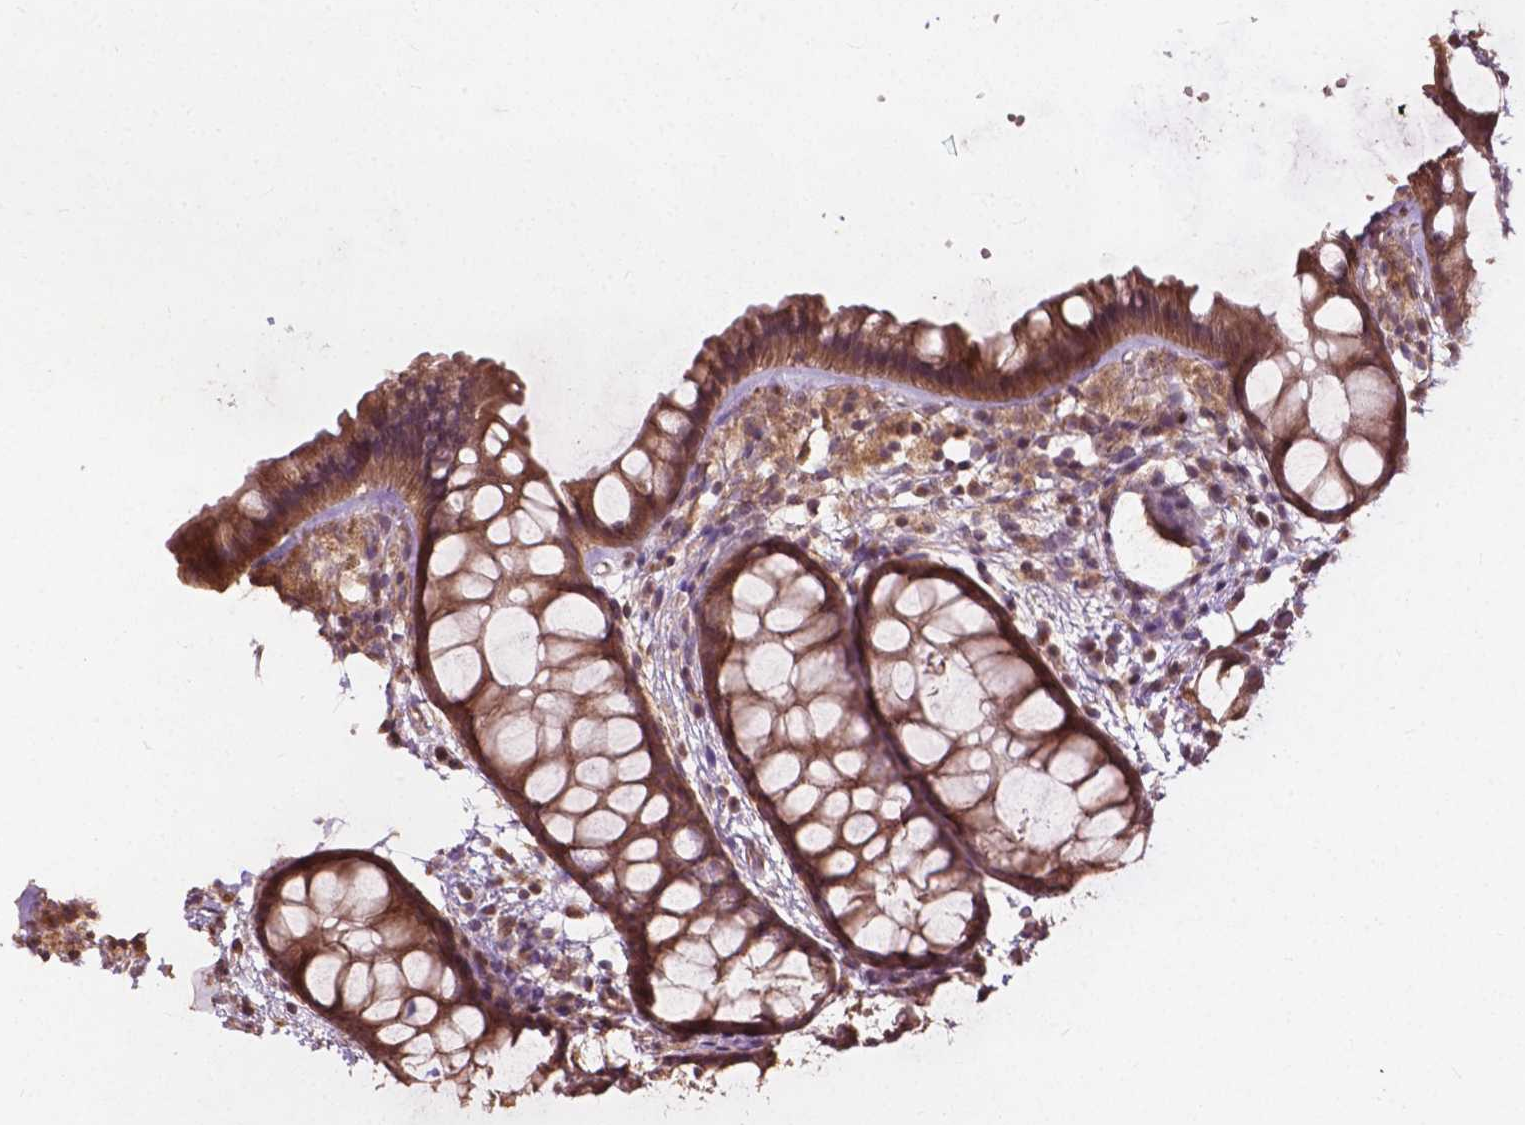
{"staining": {"intensity": "moderate", "quantity": ">75%", "location": "cytoplasmic/membranous"}, "tissue": "rectum", "cell_type": "Glandular cells", "image_type": "normal", "snomed": [{"axis": "morphology", "description": "Normal tissue, NOS"}, {"axis": "topography", "description": "Rectum"}], "caption": "Immunohistochemical staining of benign human rectum demonstrates moderate cytoplasmic/membranous protein expression in approximately >75% of glandular cells.", "gene": "CDC42BPA", "patient": {"sex": "female", "age": 62}}